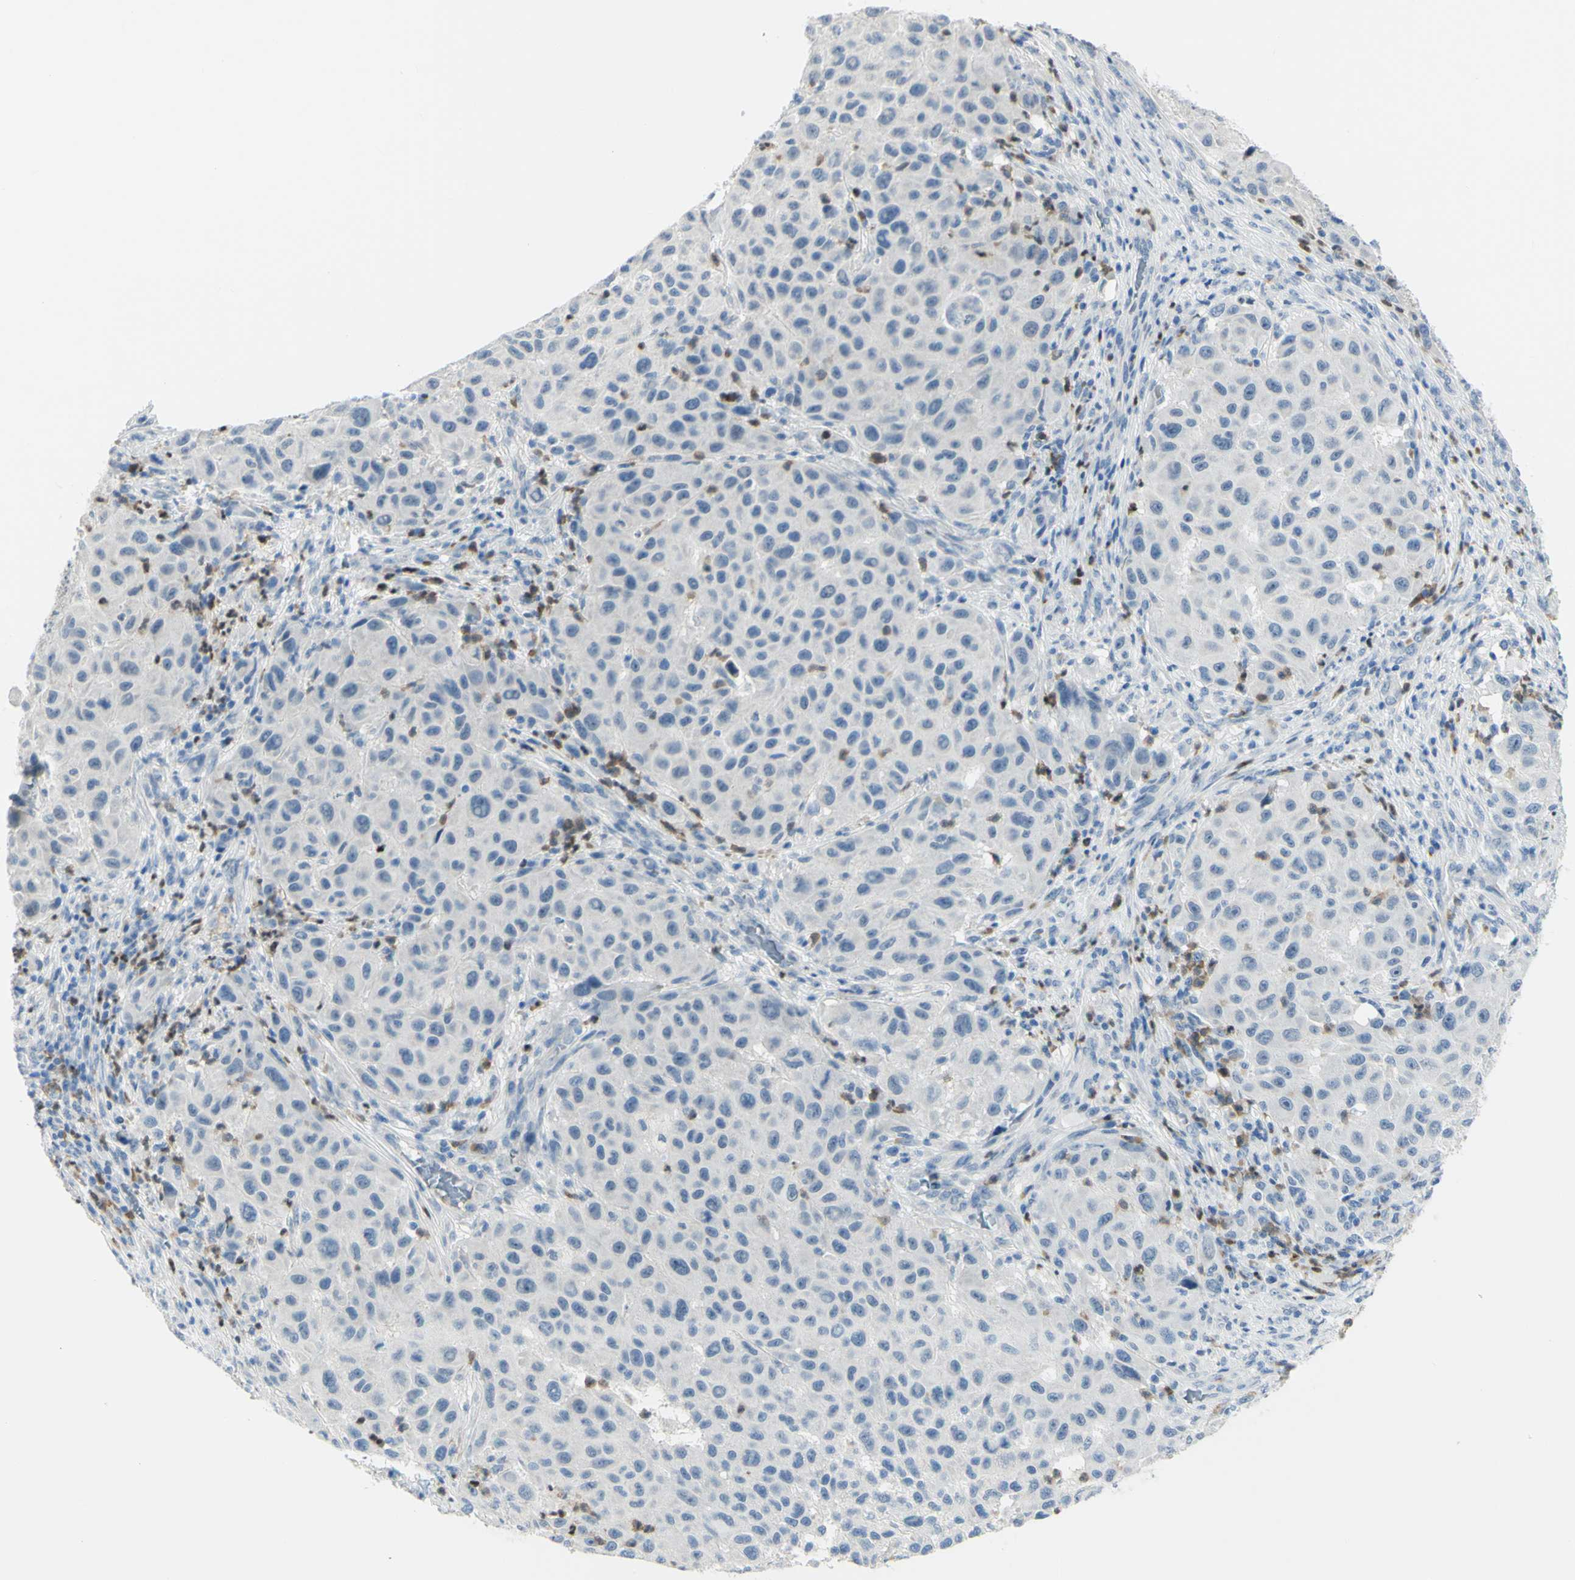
{"staining": {"intensity": "weak", "quantity": "<25%", "location": "cytoplasmic/membranous"}, "tissue": "melanoma", "cell_type": "Tumor cells", "image_type": "cancer", "snomed": [{"axis": "morphology", "description": "Malignant melanoma, Metastatic site"}, {"axis": "topography", "description": "Lymph node"}], "caption": "Tumor cells are negative for protein expression in human melanoma.", "gene": "ZNF557", "patient": {"sex": "male", "age": 61}}